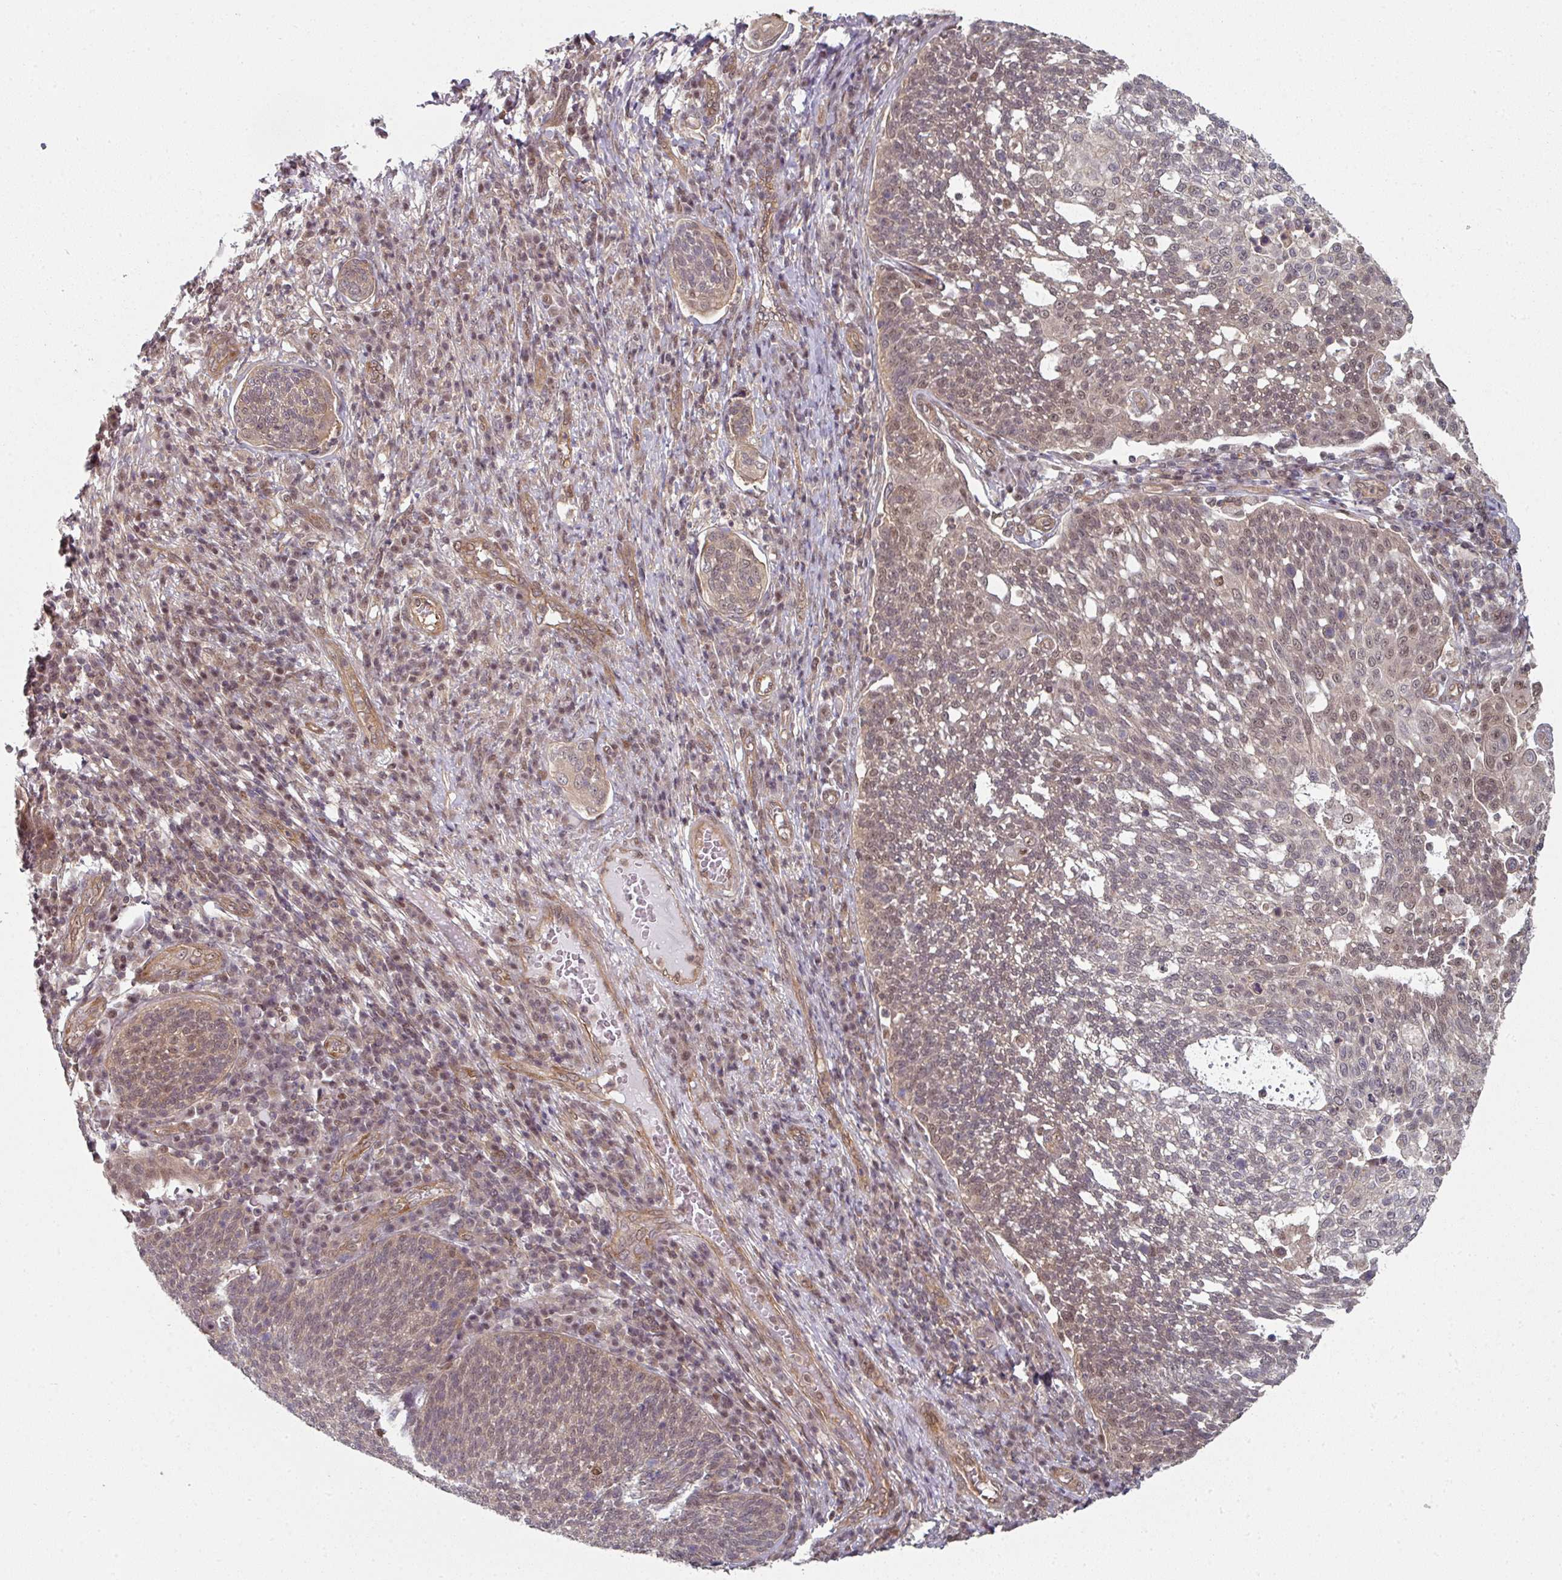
{"staining": {"intensity": "weak", "quantity": "25%-75%", "location": "nuclear"}, "tissue": "cervical cancer", "cell_type": "Tumor cells", "image_type": "cancer", "snomed": [{"axis": "morphology", "description": "Squamous cell carcinoma, NOS"}, {"axis": "topography", "description": "Cervix"}], "caption": "Protein analysis of cervical cancer (squamous cell carcinoma) tissue demonstrates weak nuclear expression in approximately 25%-75% of tumor cells.", "gene": "PSME3IP1", "patient": {"sex": "female", "age": 34}}